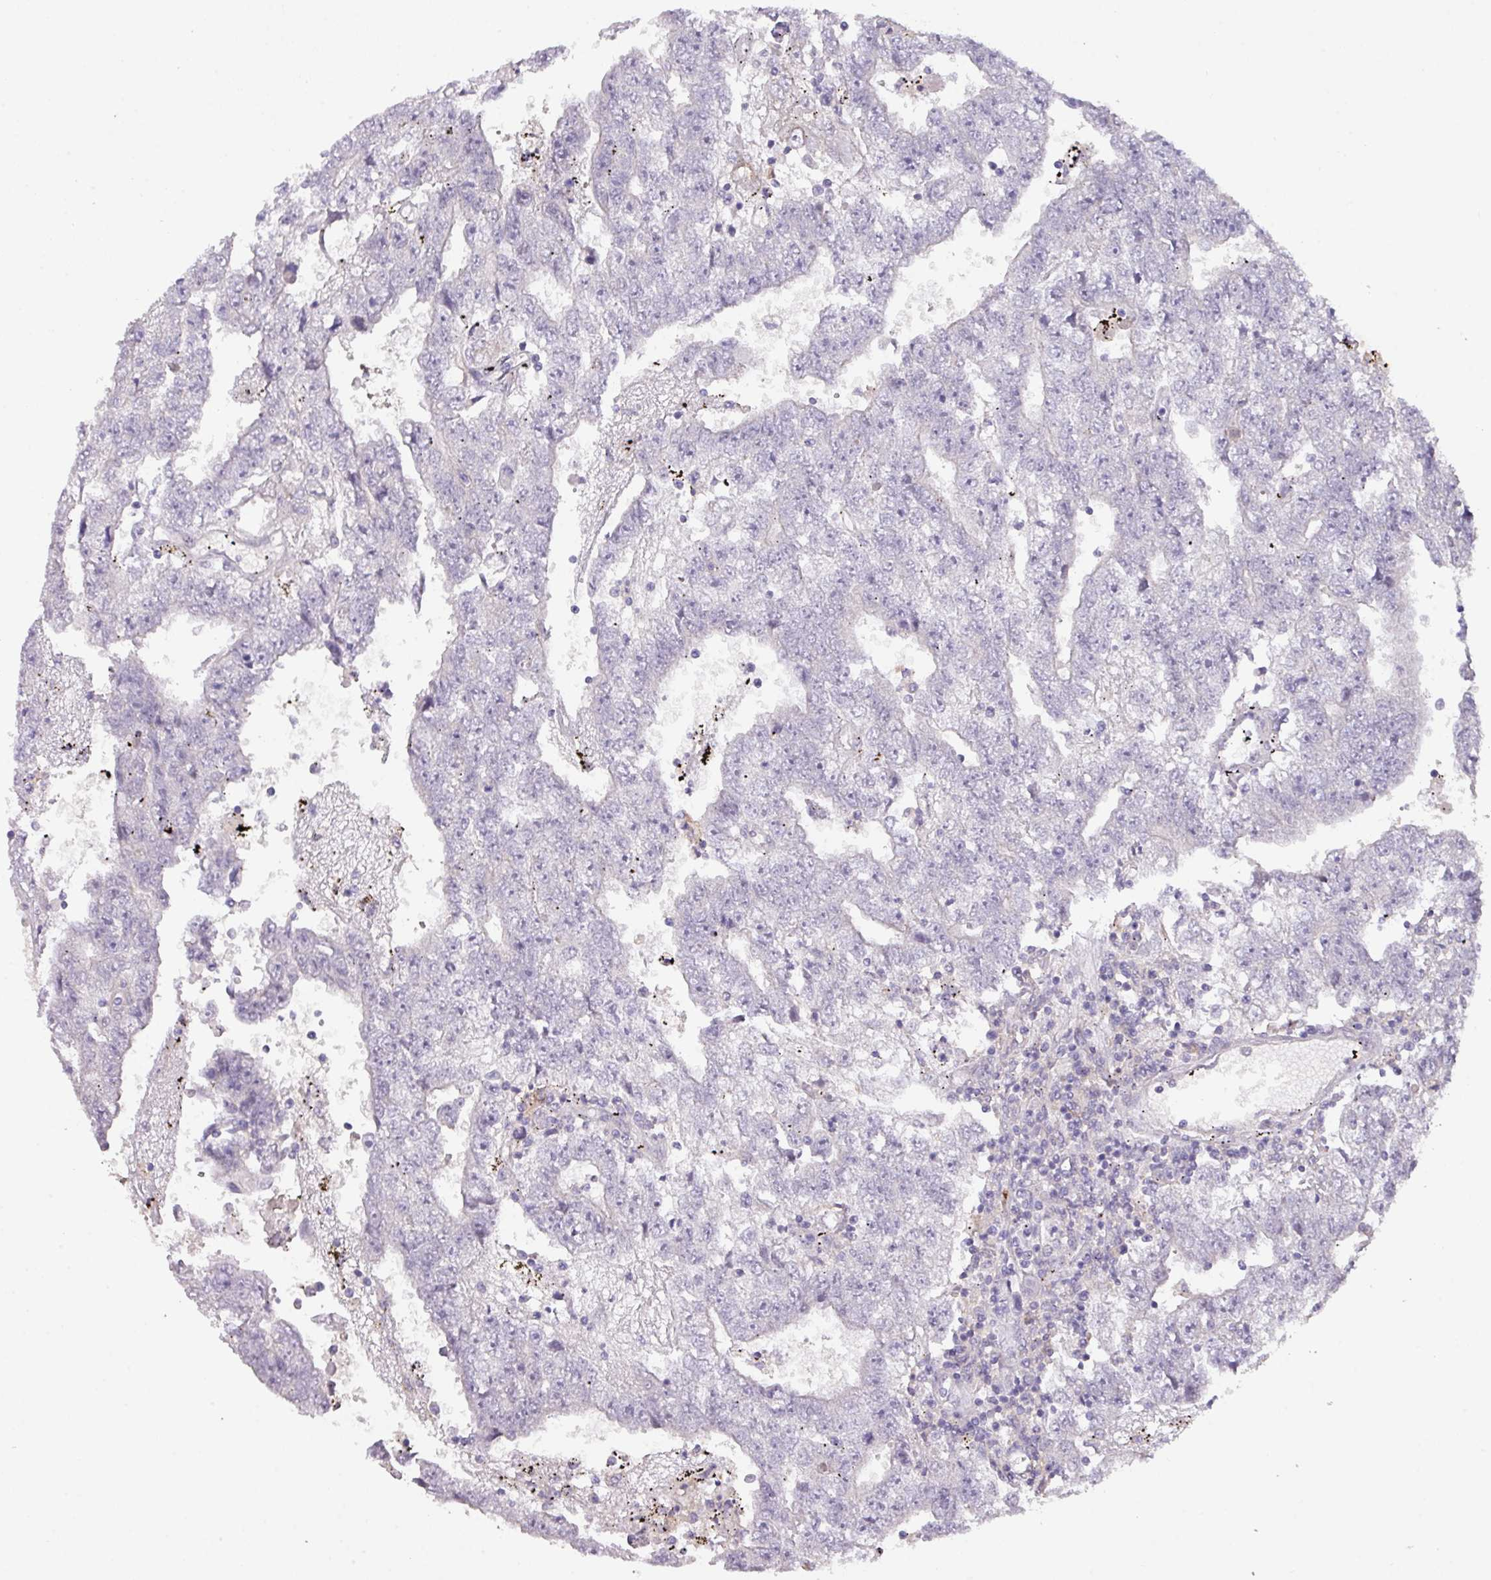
{"staining": {"intensity": "negative", "quantity": "none", "location": "none"}, "tissue": "testis cancer", "cell_type": "Tumor cells", "image_type": "cancer", "snomed": [{"axis": "morphology", "description": "Carcinoma, Embryonal, NOS"}, {"axis": "topography", "description": "Testis"}], "caption": "Tumor cells are negative for brown protein staining in testis cancer.", "gene": "PRADC1", "patient": {"sex": "male", "age": 25}}